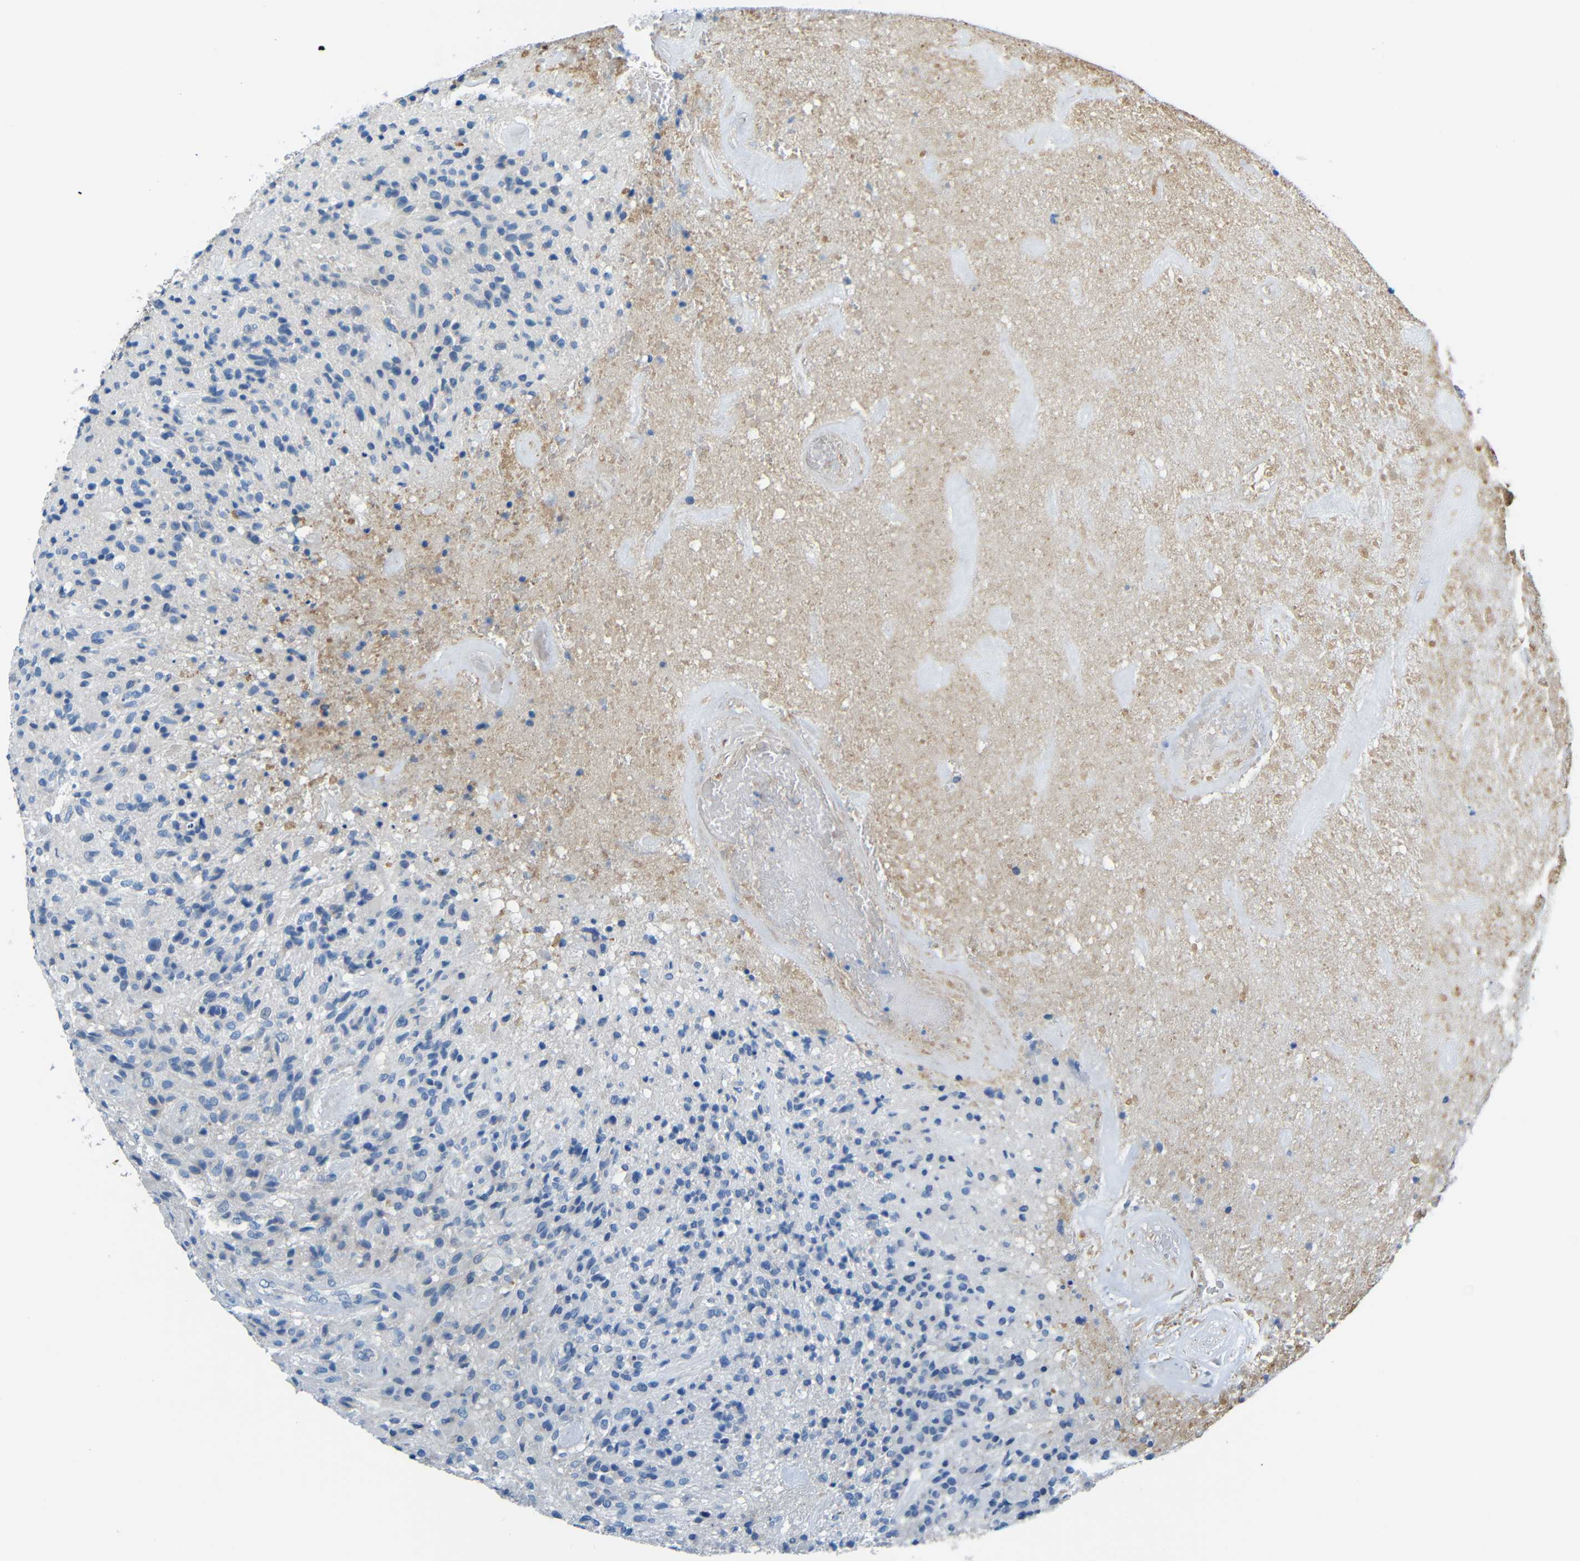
{"staining": {"intensity": "negative", "quantity": "none", "location": "none"}, "tissue": "glioma", "cell_type": "Tumor cells", "image_type": "cancer", "snomed": [{"axis": "morphology", "description": "Glioma, malignant, High grade"}, {"axis": "topography", "description": "Brain"}], "caption": "Tumor cells show no significant expression in glioma. (DAB (3,3'-diaminobenzidine) immunohistochemistry visualized using brightfield microscopy, high magnification).", "gene": "NEGR1", "patient": {"sex": "male", "age": 71}}